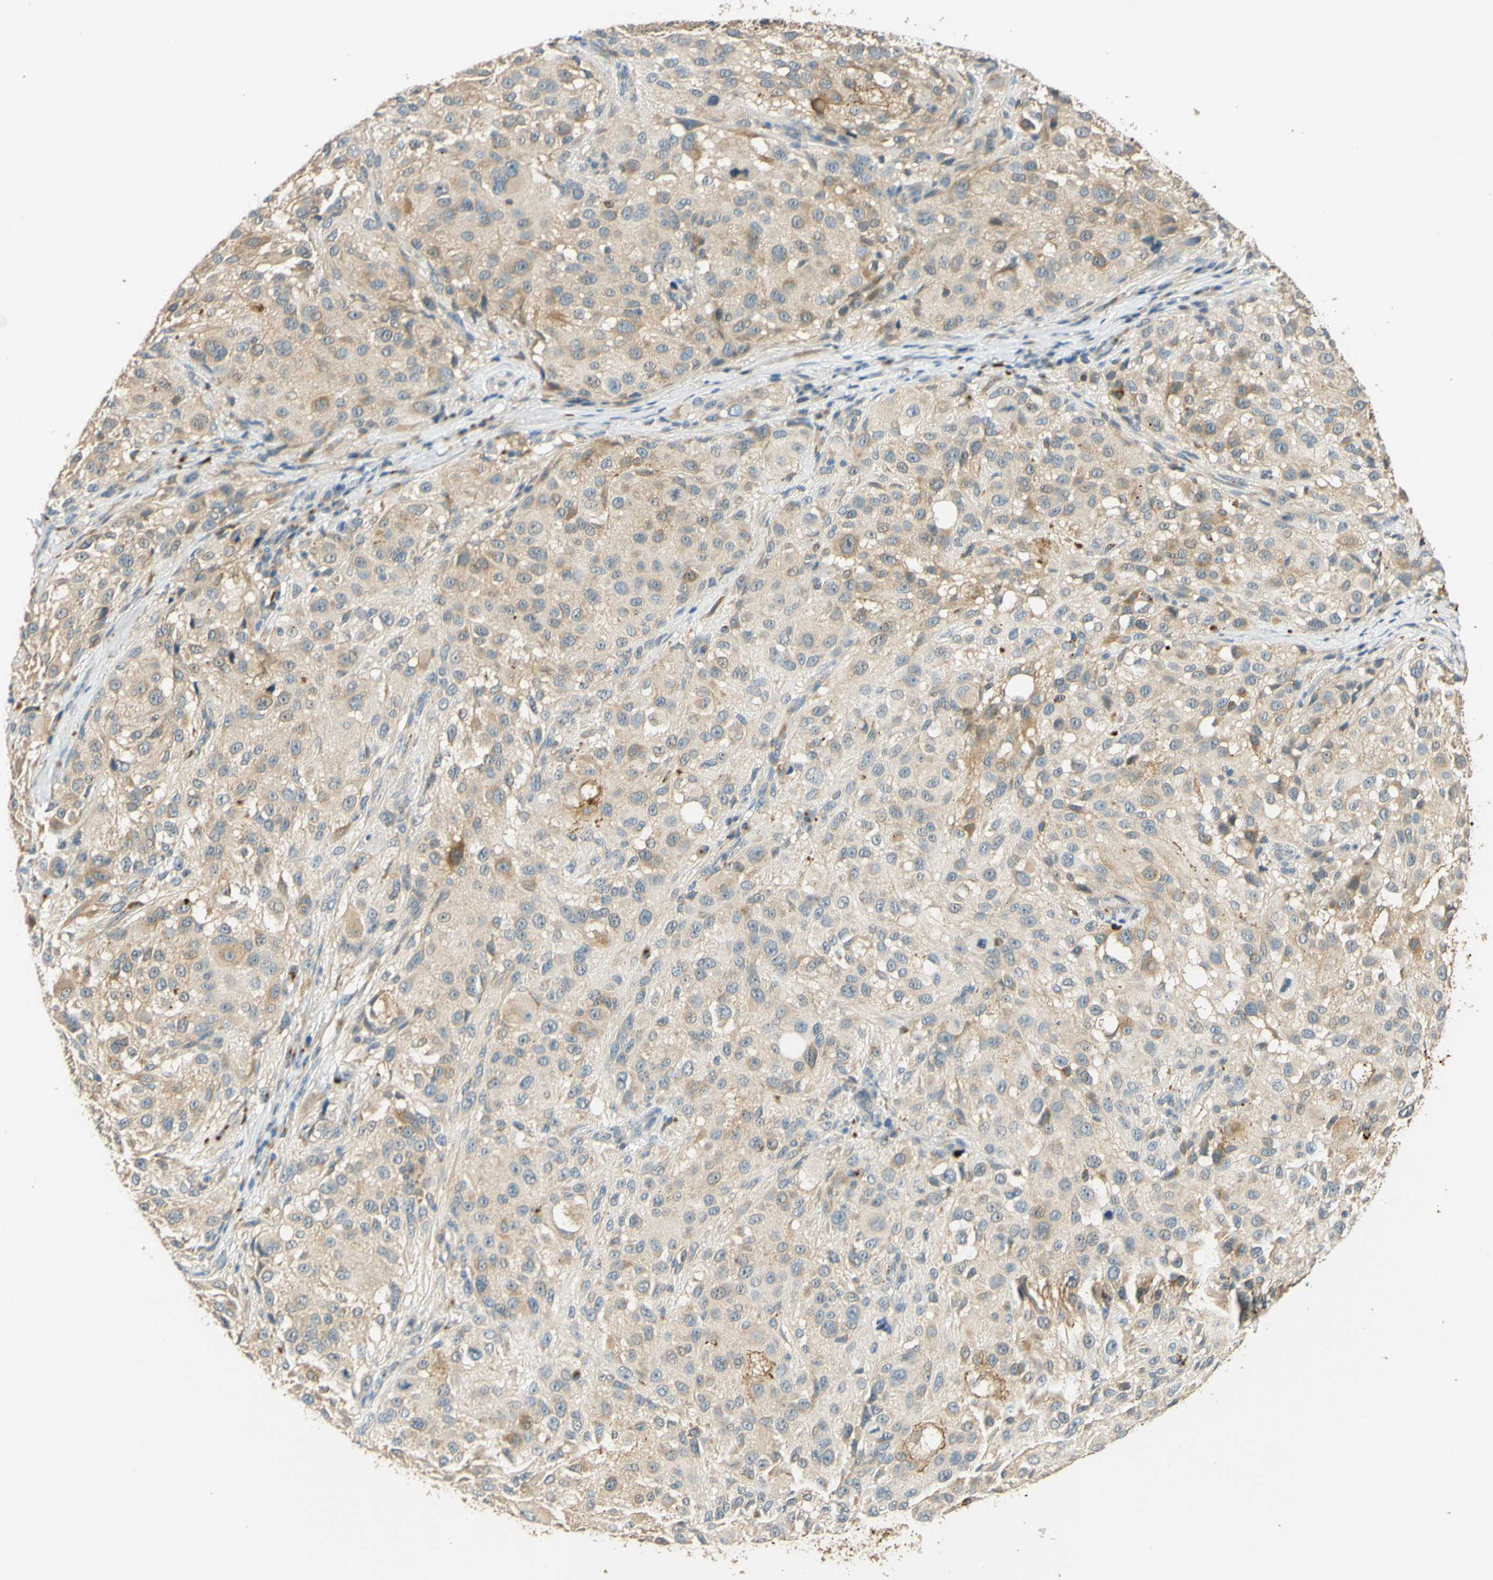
{"staining": {"intensity": "weak", "quantity": "25%-75%", "location": "cytoplasmic/membranous"}, "tissue": "melanoma", "cell_type": "Tumor cells", "image_type": "cancer", "snomed": [{"axis": "morphology", "description": "Necrosis, NOS"}, {"axis": "morphology", "description": "Malignant melanoma, NOS"}, {"axis": "topography", "description": "Skin"}], "caption": "This is an image of IHC staining of malignant melanoma, which shows weak expression in the cytoplasmic/membranous of tumor cells.", "gene": "ENTREP2", "patient": {"sex": "female", "age": 87}}